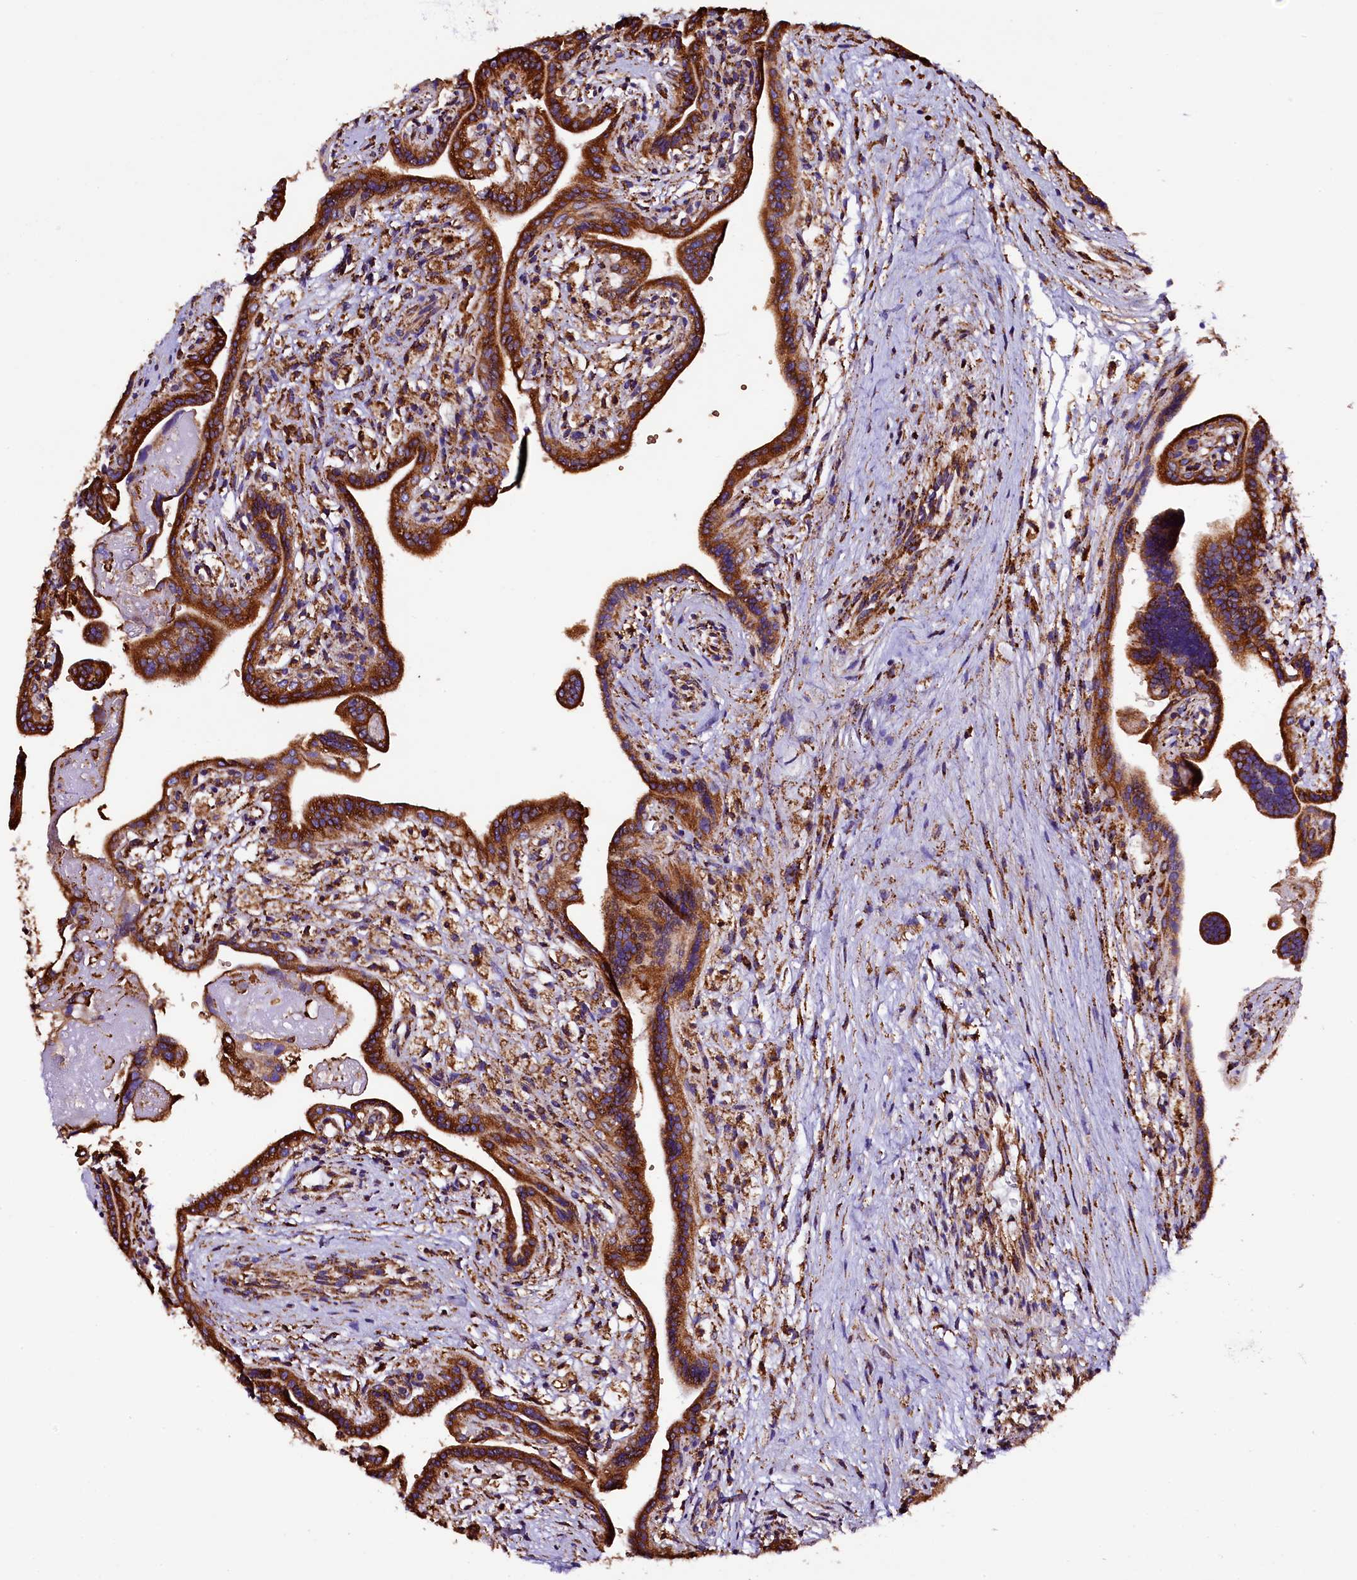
{"staining": {"intensity": "strong", "quantity": ">75%", "location": "cytoplasmic/membranous"}, "tissue": "placenta", "cell_type": "Trophoblastic cells", "image_type": "normal", "snomed": [{"axis": "morphology", "description": "Normal tissue, NOS"}, {"axis": "topography", "description": "Placenta"}], "caption": "About >75% of trophoblastic cells in normal human placenta show strong cytoplasmic/membranous protein staining as visualized by brown immunohistochemical staining.", "gene": "CAPS2", "patient": {"sex": "female", "age": 37}}